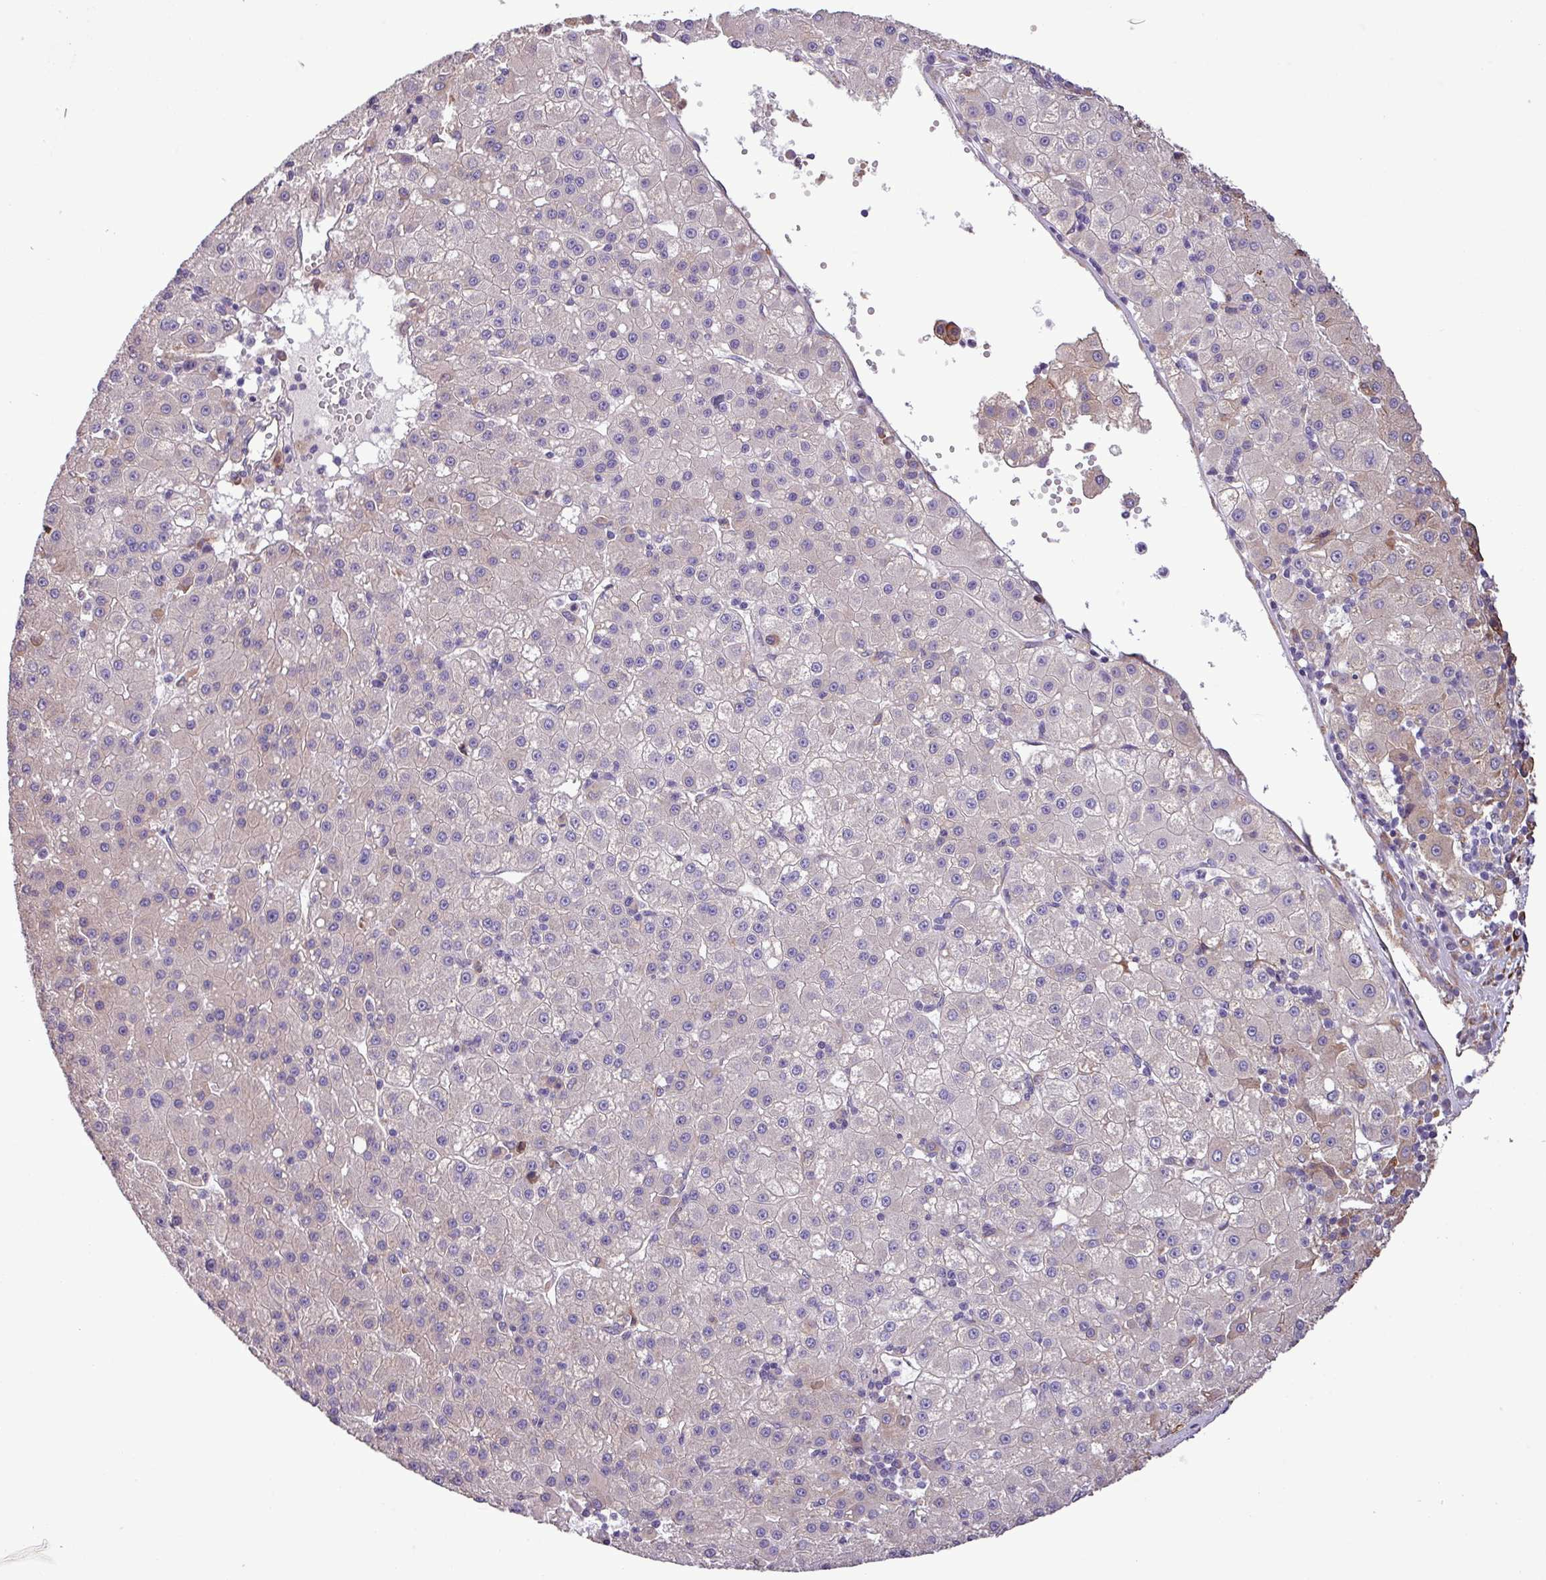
{"staining": {"intensity": "weak", "quantity": "<25%", "location": "cytoplasmic/membranous"}, "tissue": "liver cancer", "cell_type": "Tumor cells", "image_type": "cancer", "snomed": [{"axis": "morphology", "description": "Carcinoma, Hepatocellular, NOS"}, {"axis": "topography", "description": "Liver"}], "caption": "This is an immunohistochemistry image of human liver cancer. There is no staining in tumor cells.", "gene": "MEGF6", "patient": {"sex": "male", "age": 76}}